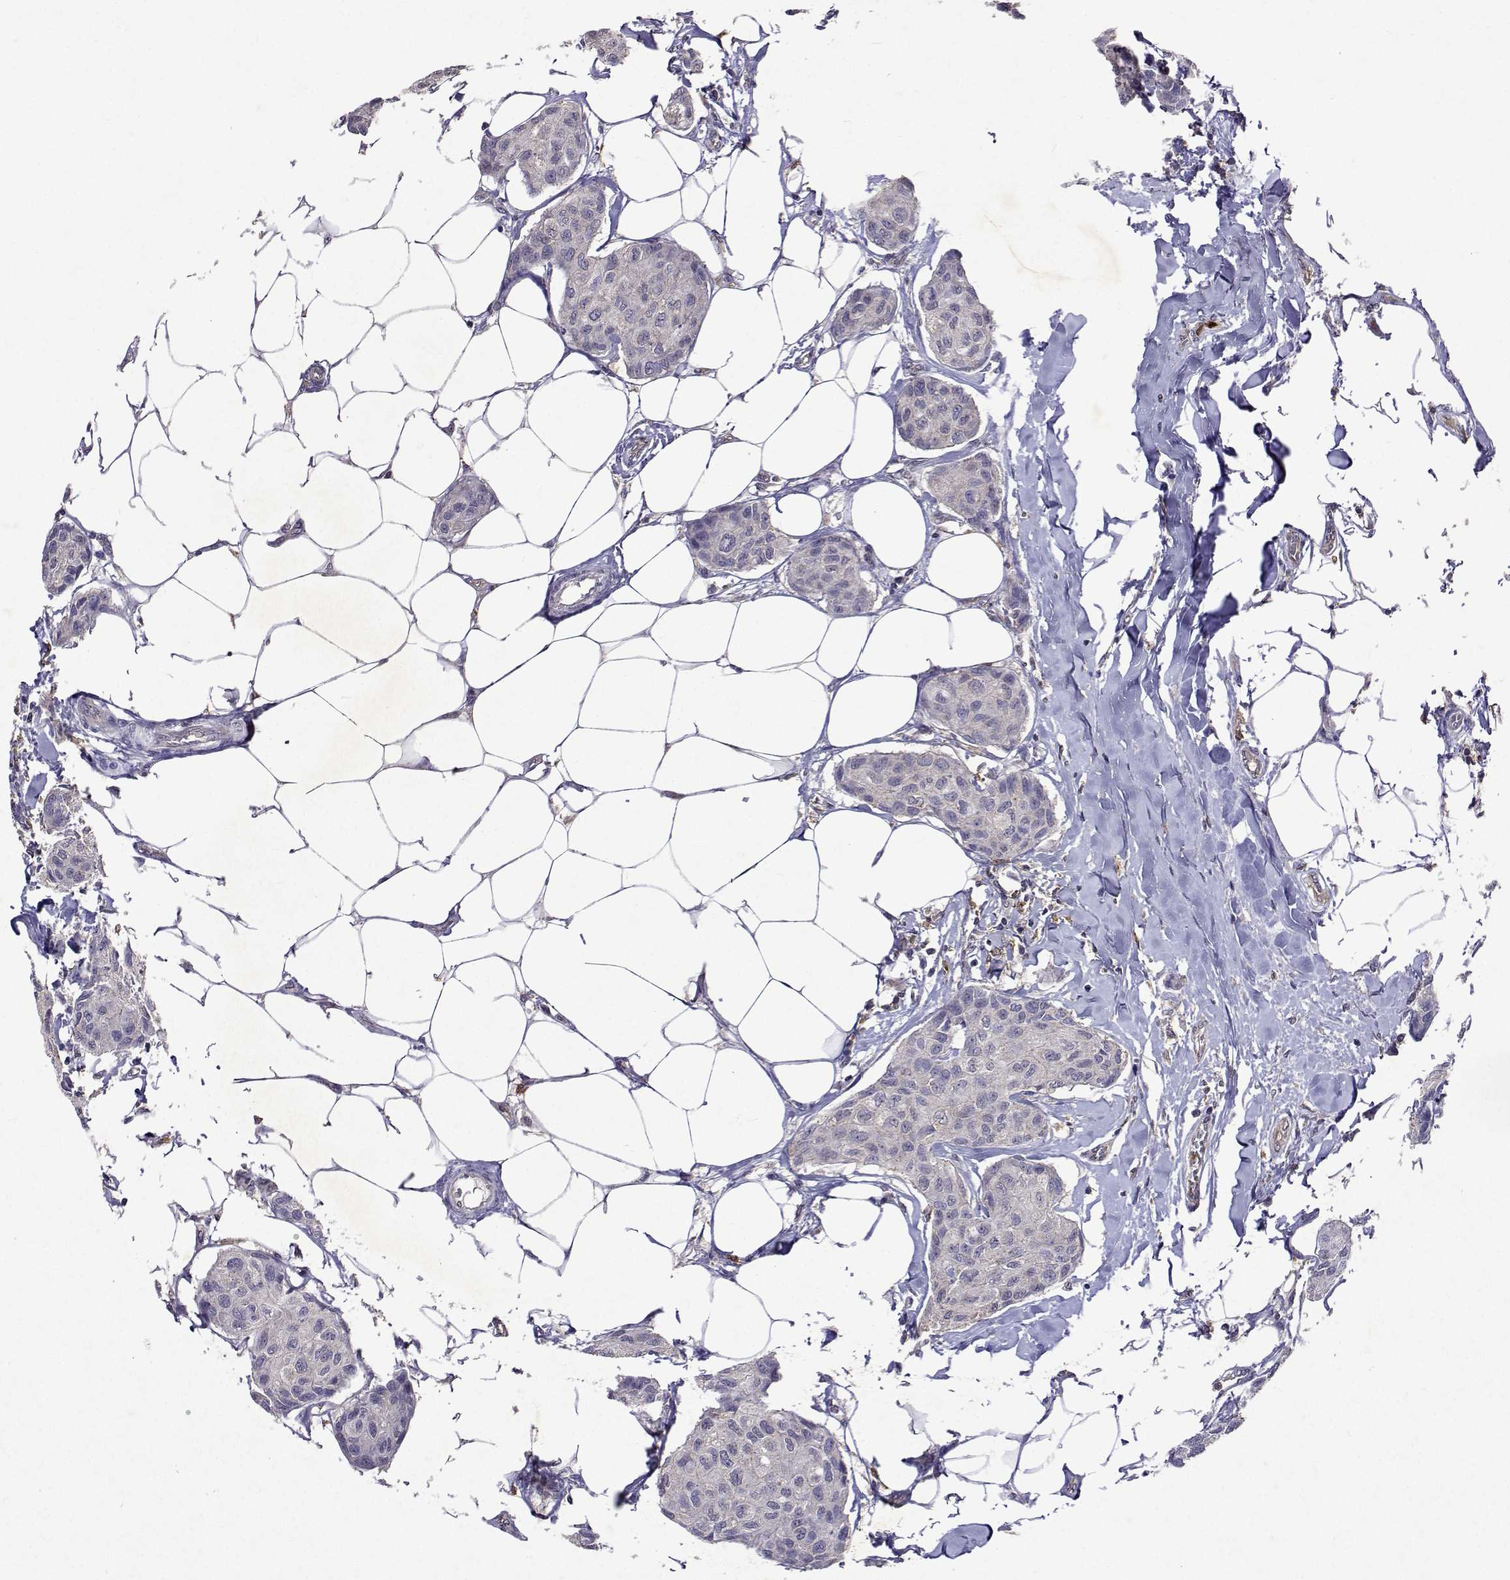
{"staining": {"intensity": "negative", "quantity": "none", "location": "none"}, "tissue": "breast cancer", "cell_type": "Tumor cells", "image_type": "cancer", "snomed": [{"axis": "morphology", "description": "Duct carcinoma"}, {"axis": "topography", "description": "Breast"}], "caption": "The photomicrograph exhibits no significant positivity in tumor cells of breast cancer (invasive ductal carcinoma). (DAB IHC visualized using brightfield microscopy, high magnification).", "gene": "APAF1", "patient": {"sex": "female", "age": 80}}